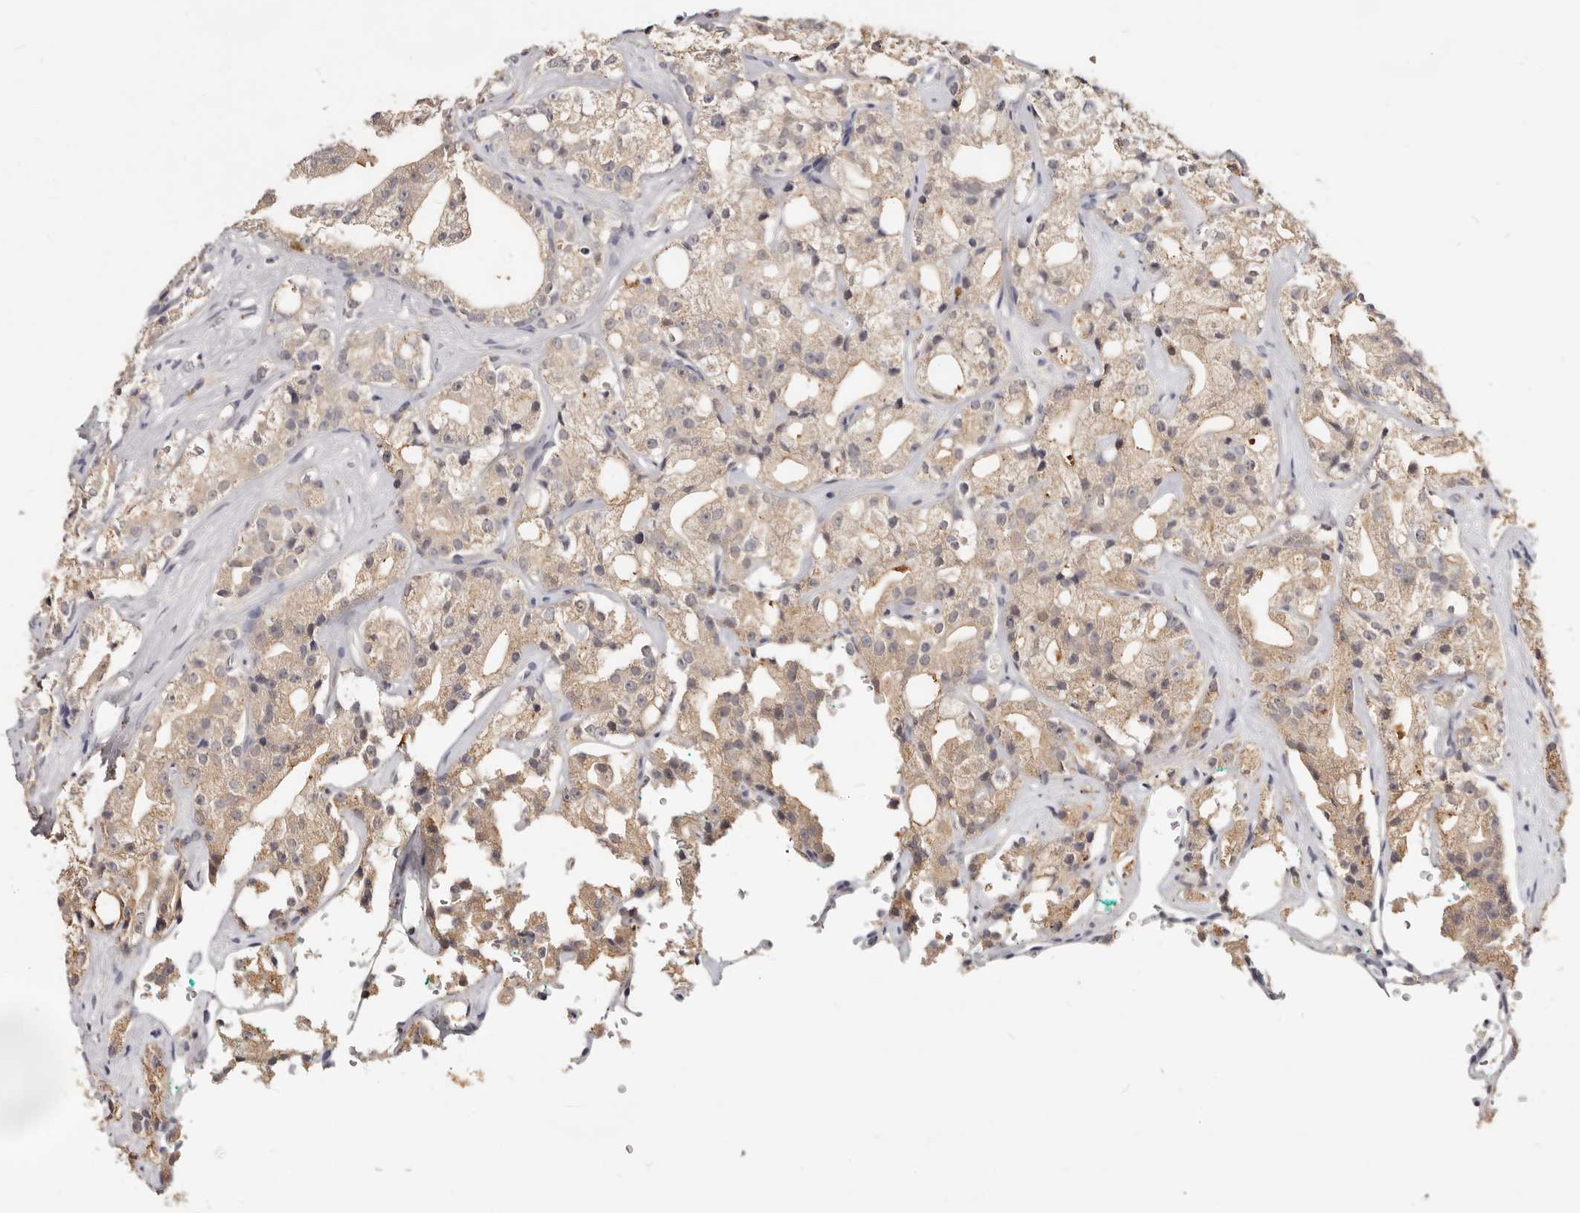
{"staining": {"intensity": "weak", "quantity": ">75%", "location": "cytoplasmic/membranous"}, "tissue": "prostate cancer", "cell_type": "Tumor cells", "image_type": "cancer", "snomed": [{"axis": "morphology", "description": "Adenocarcinoma, High grade"}, {"axis": "topography", "description": "Prostate"}], "caption": "Immunohistochemistry (IHC) of human prostate cancer (high-grade adenocarcinoma) exhibits low levels of weak cytoplasmic/membranous staining in approximately >75% of tumor cells.", "gene": "TSPAN13", "patient": {"sex": "male", "age": 64}}